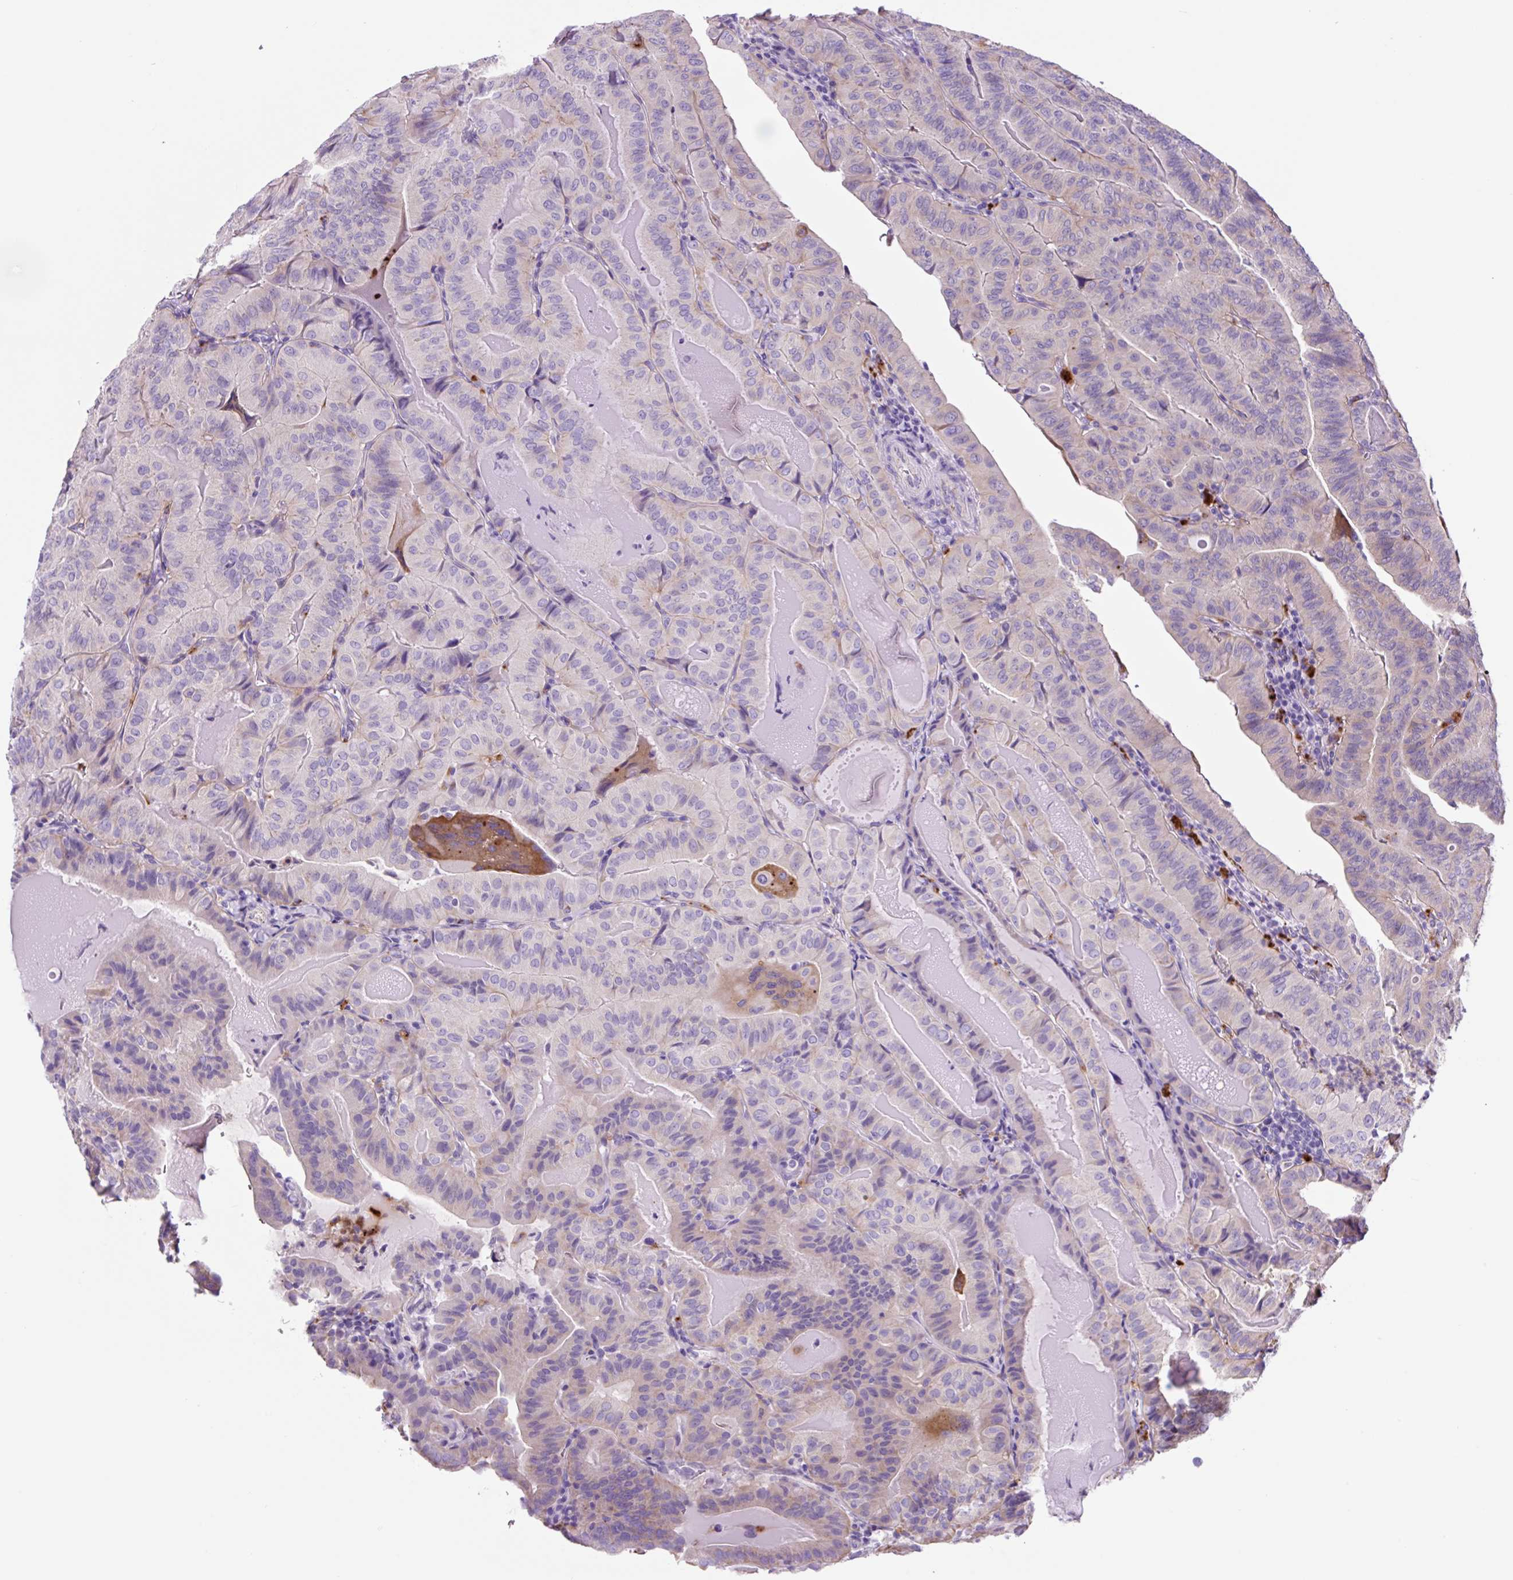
{"staining": {"intensity": "negative", "quantity": "none", "location": "none"}, "tissue": "thyroid cancer", "cell_type": "Tumor cells", "image_type": "cancer", "snomed": [{"axis": "morphology", "description": "Papillary adenocarcinoma, NOS"}, {"axis": "topography", "description": "Thyroid gland"}], "caption": "Protein analysis of thyroid cancer (papillary adenocarcinoma) reveals no significant positivity in tumor cells.", "gene": "LCN10", "patient": {"sex": "female", "age": 68}}